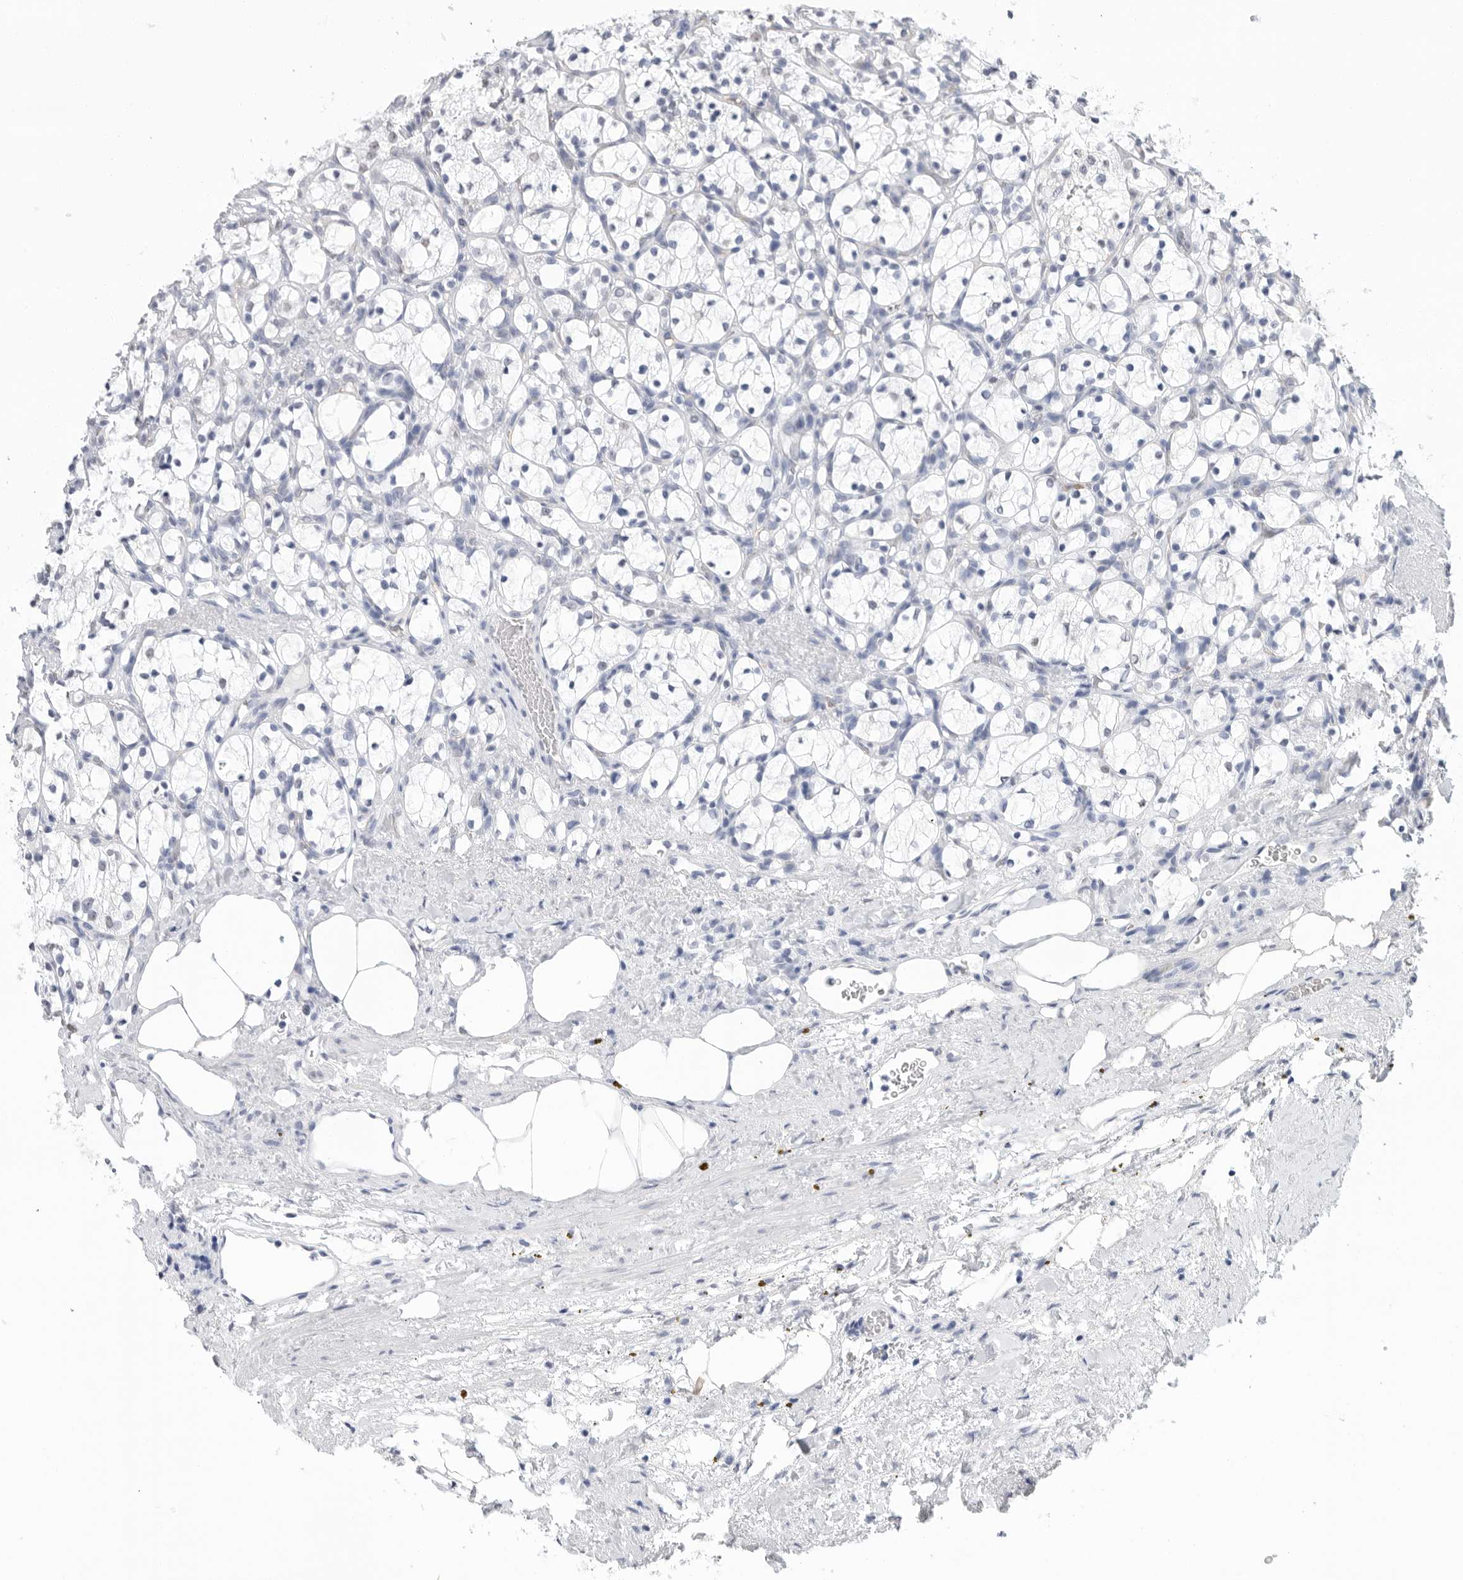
{"staining": {"intensity": "negative", "quantity": "none", "location": "none"}, "tissue": "renal cancer", "cell_type": "Tumor cells", "image_type": "cancer", "snomed": [{"axis": "morphology", "description": "Adenocarcinoma, NOS"}, {"axis": "topography", "description": "Kidney"}], "caption": "High power microscopy micrograph of an immunohistochemistry image of renal cancer, revealing no significant staining in tumor cells.", "gene": "ARHGEF10", "patient": {"sex": "female", "age": 69}}